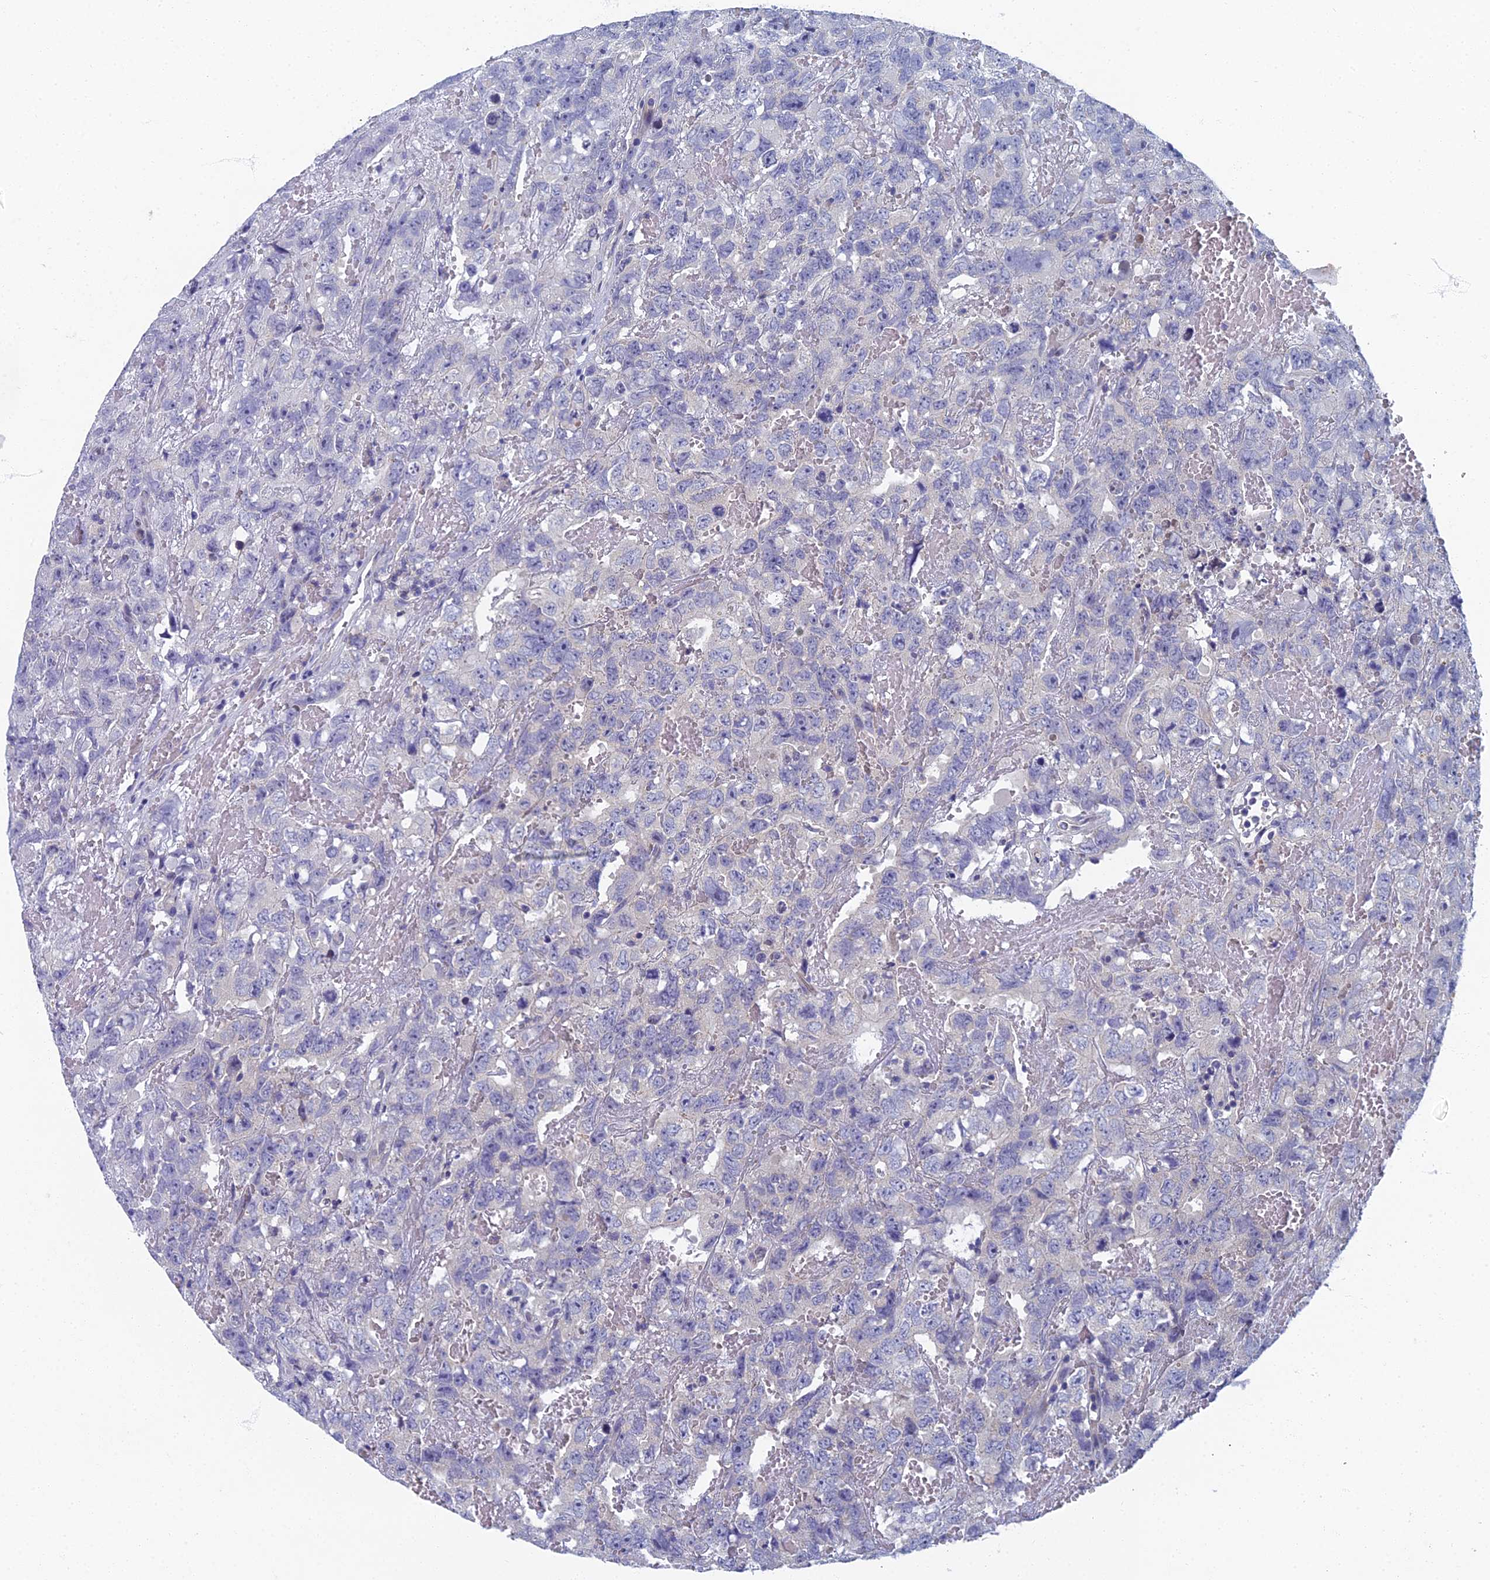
{"staining": {"intensity": "negative", "quantity": "none", "location": "none"}, "tissue": "testis cancer", "cell_type": "Tumor cells", "image_type": "cancer", "snomed": [{"axis": "morphology", "description": "Carcinoma, Embryonal, NOS"}, {"axis": "topography", "description": "Testis"}], "caption": "The IHC histopathology image has no significant positivity in tumor cells of testis embryonal carcinoma tissue.", "gene": "SPIN4", "patient": {"sex": "male", "age": 45}}